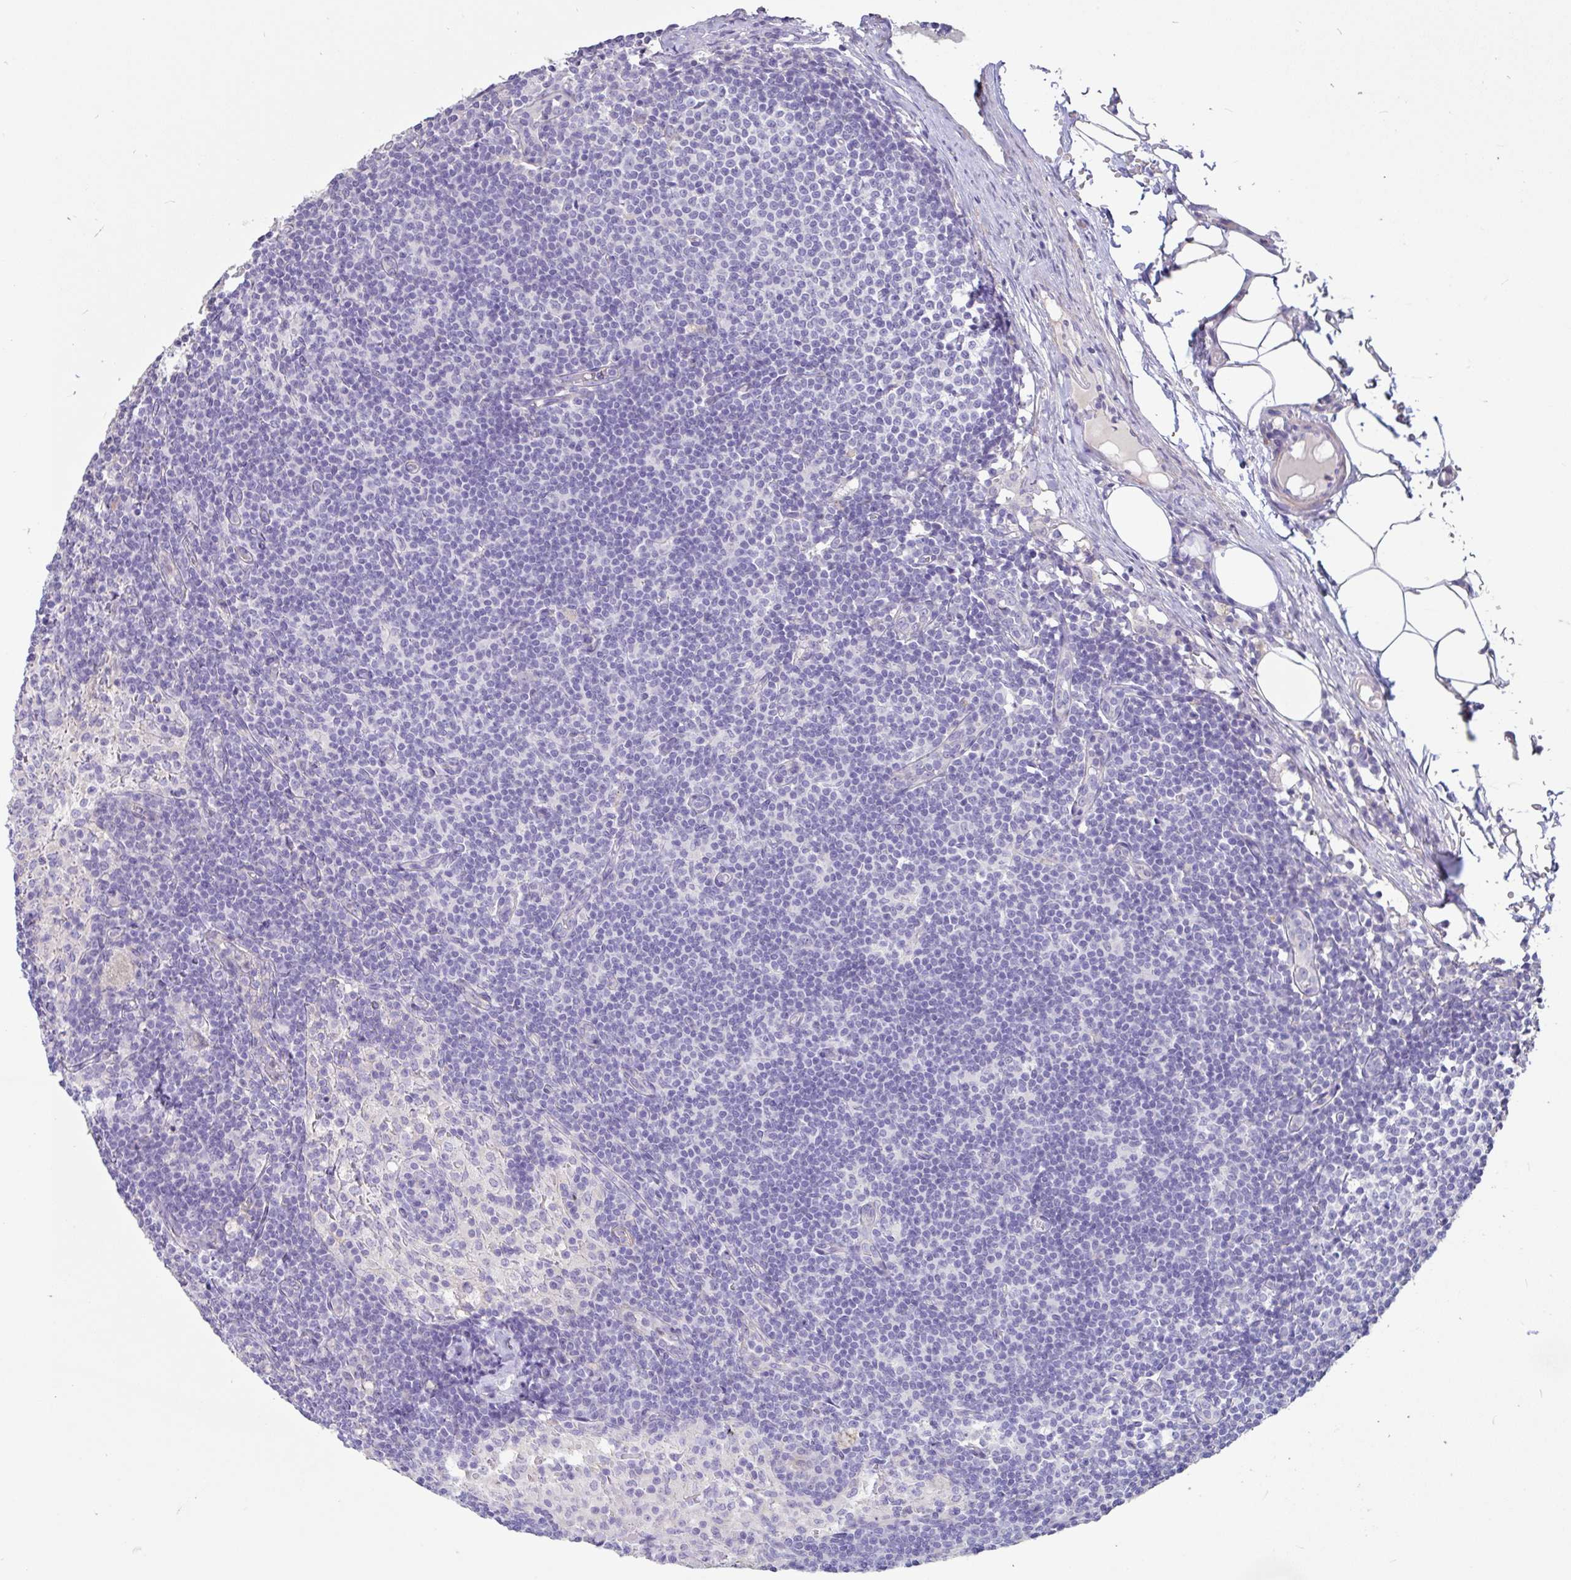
{"staining": {"intensity": "negative", "quantity": "none", "location": "none"}, "tissue": "lymph node", "cell_type": "Germinal center cells", "image_type": "normal", "snomed": [{"axis": "morphology", "description": "Normal tissue, NOS"}, {"axis": "topography", "description": "Lymph node"}], "caption": "Germinal center cells are negative for brown protein staining in benign lymph node. Nuclei are stained in blue.", "gene": "PYGM", "patient": {"sex": "male", "age": 49}}